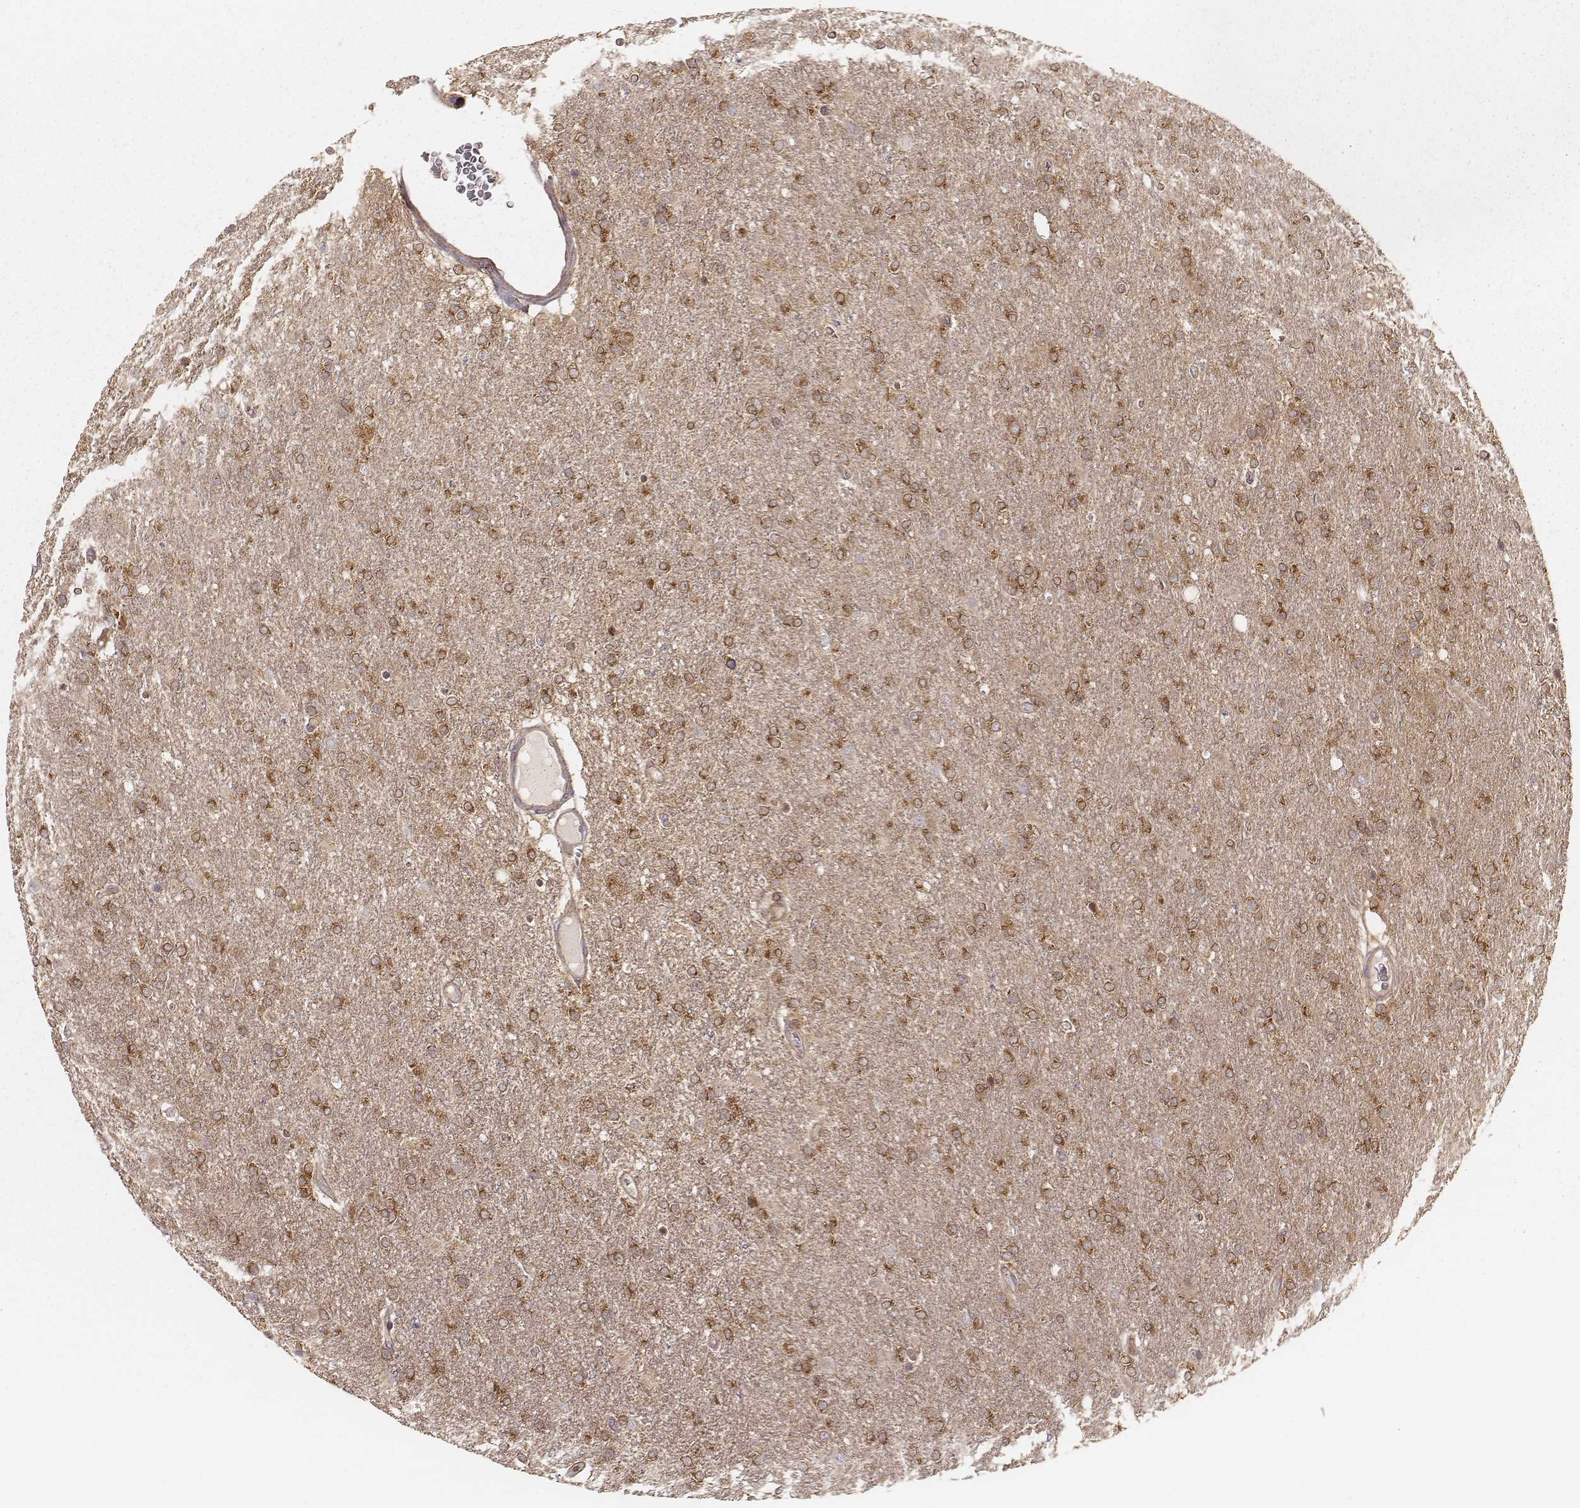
{"staining": {"intensity": "moderate", "quantity": ">75%", "location": "cytoplasmic/membranous"}, "tissue": "glioma", "cell_type": "Tumor cells", "image_type": "cancer", "snomed": [{"axis": "morphology", "description": "Glioma, malignant, High grade"}, {"axis": "topography", "description": "Cerebral cortex"}], "caption": "IHC (DAB) staining of glioma exhibits moderate cytoplasmic/membranous protein expression in approximately >75% of tumor cells.", "gene": "CARS1", "patient": {"sex": "male", "age": 70}}